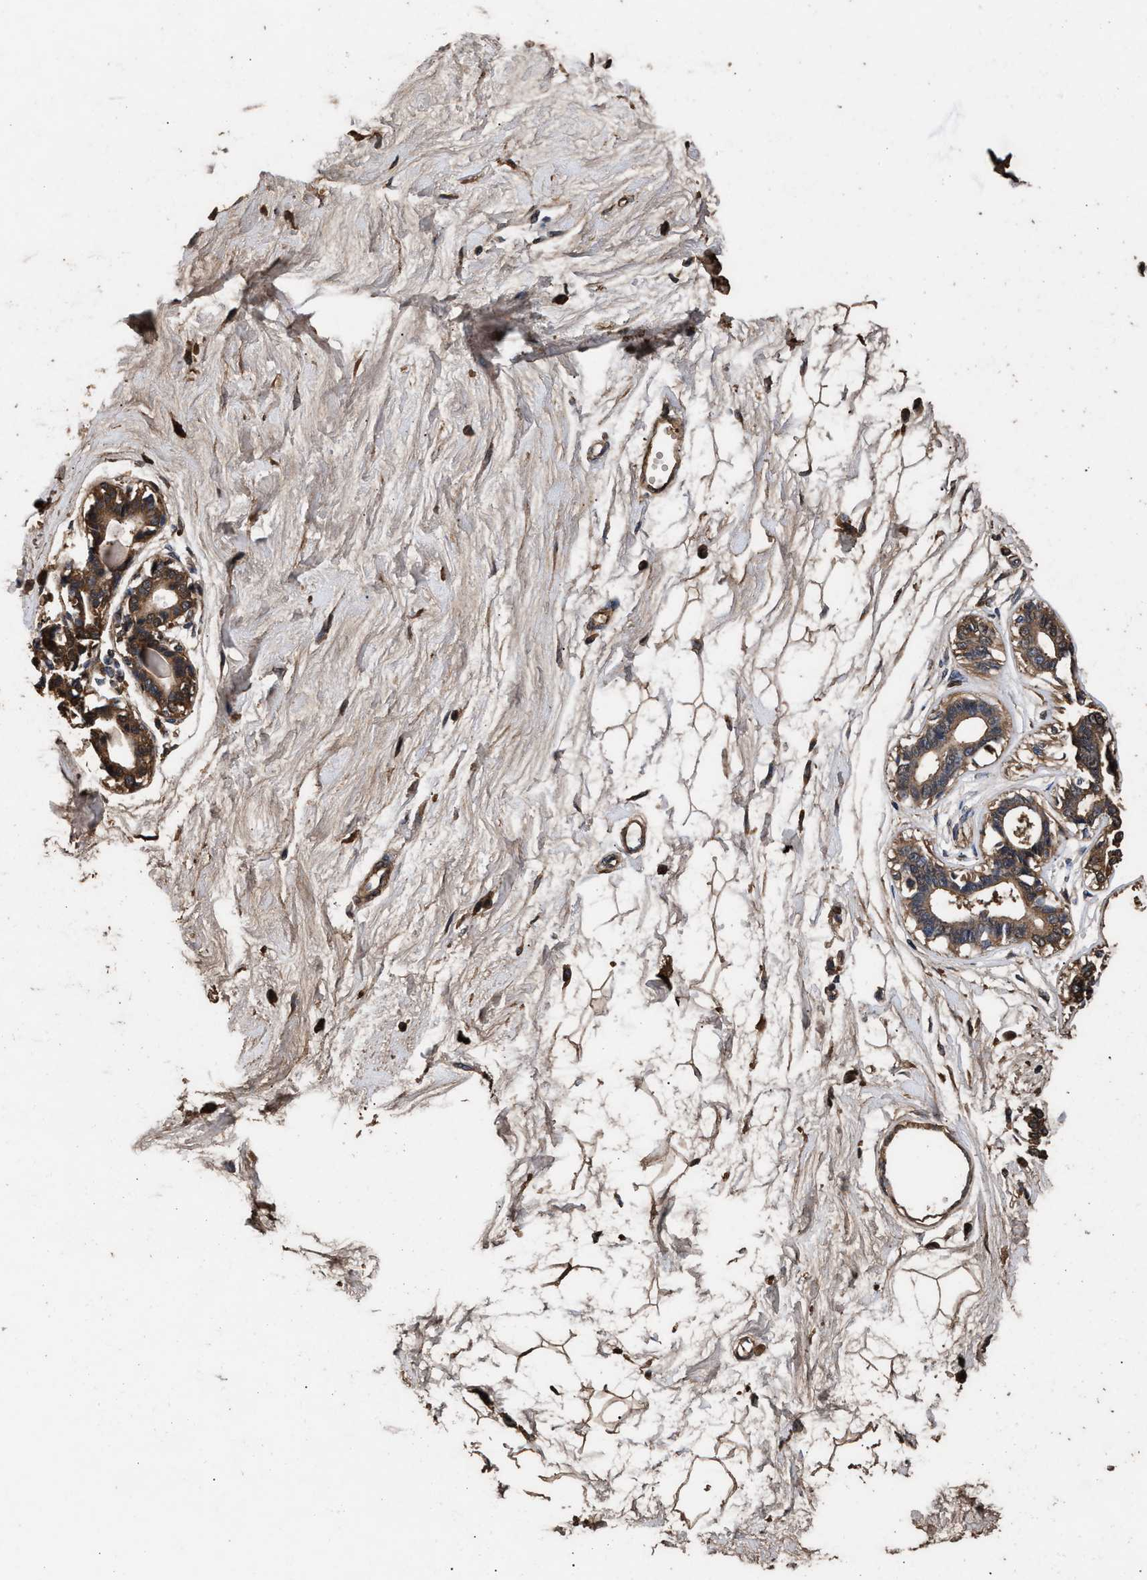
{"staining": {"intensity": "moderate", "quantity": ">75%", "location": "cytoplasmic/membranous"}, "tissue": "breast", "cell_type": "Adipocytes", "image_type": "normal", "snomed": [{"axis": "morphology", "description": "Normal tissue, NOS"}, {"axis": "topography", "description": "Breast"}], "caption": "This photomicrograph shows IHC staining of normal human breast, with medium moderate cytoplasmic/membranous expression in approximately >75% of adipocytes.", "gene": "ENSG00000286112", "patient": {"sex": "female", "age": 45}}